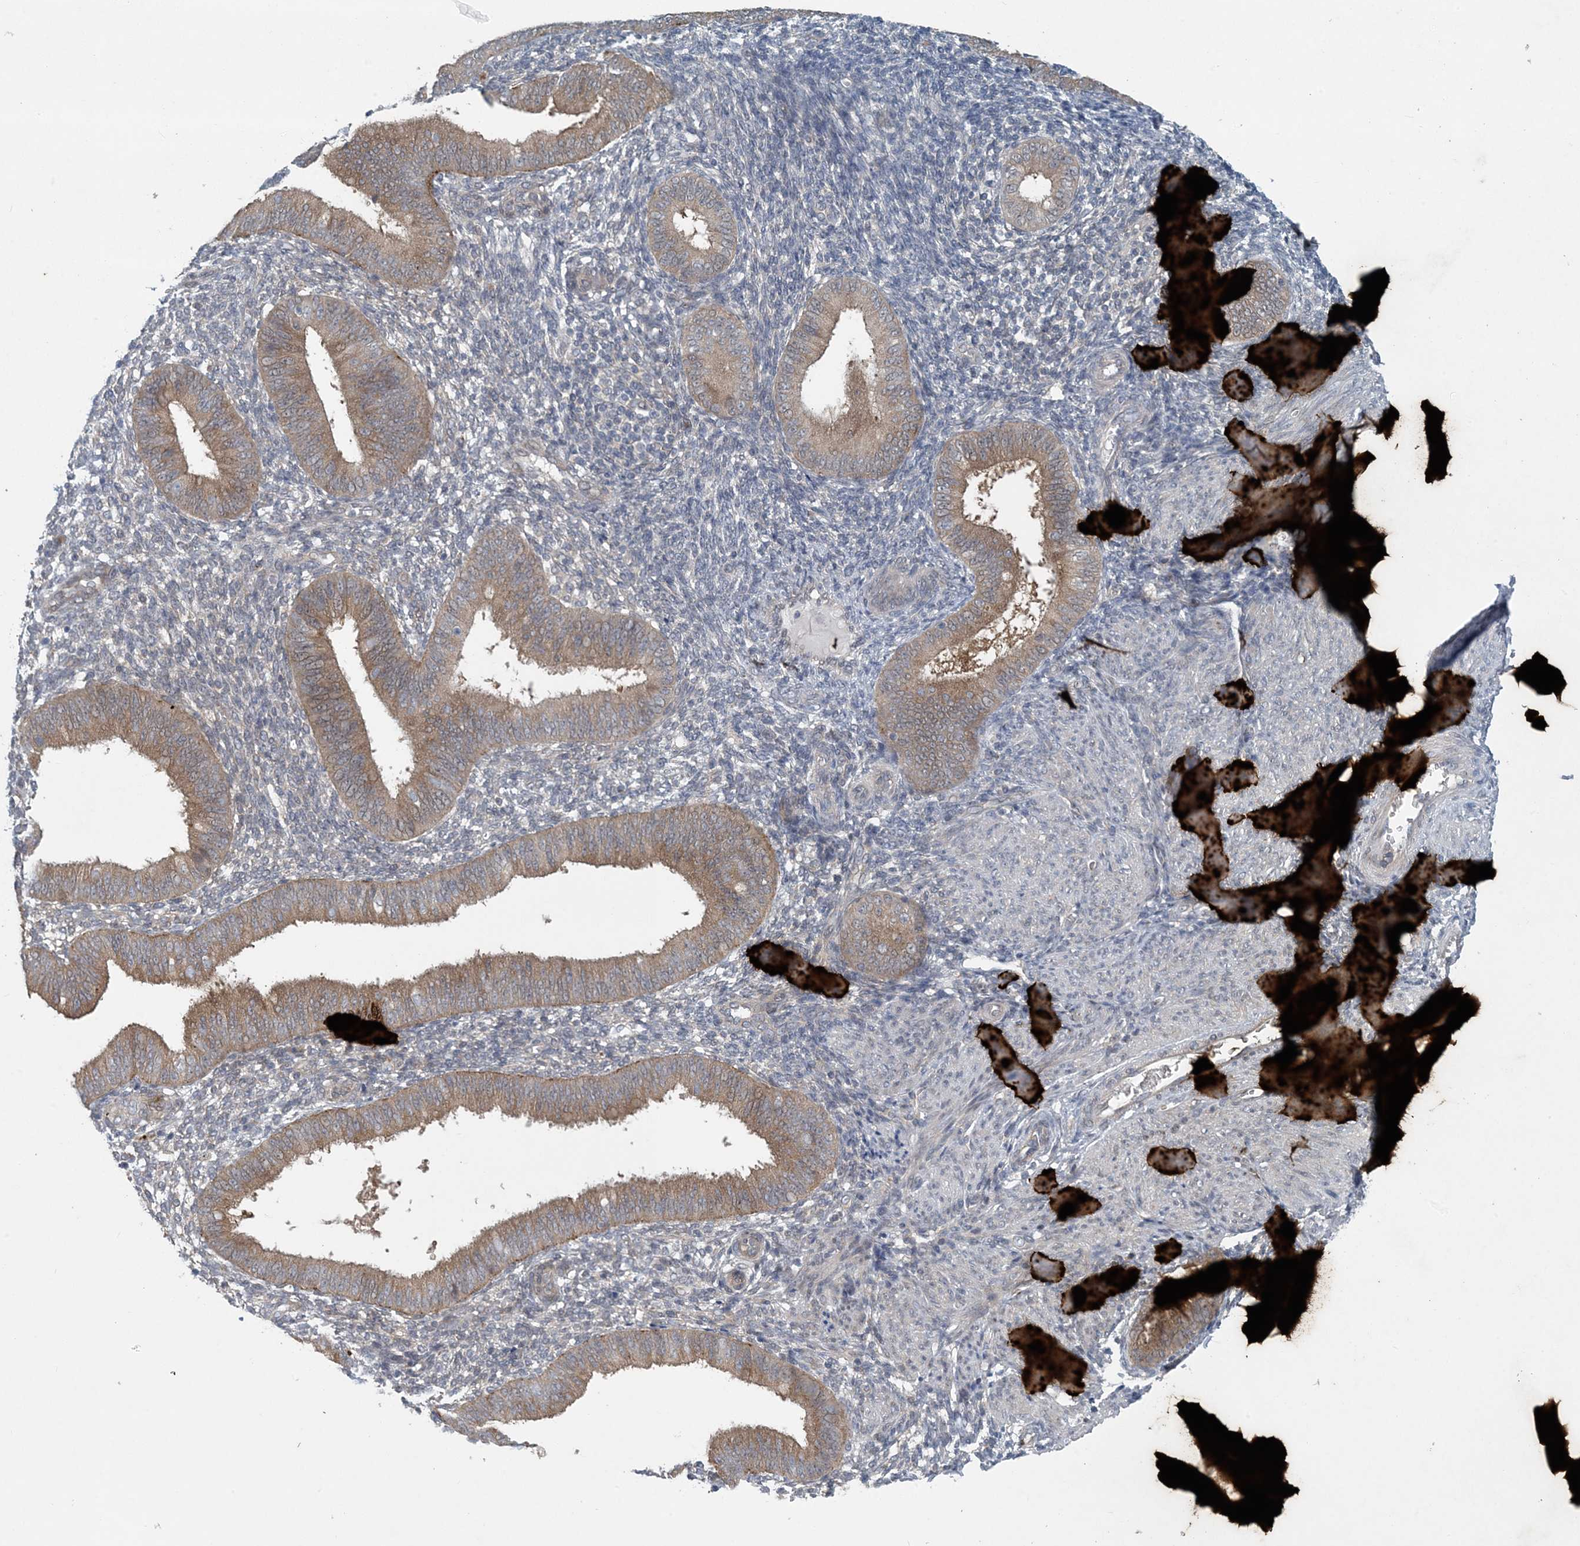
{"staining": {"intensity": "negative", "quantity": "none", "location": "none"}, "tissue": "endometrium", "cell_type": "Cells in endometrial stroma", "image_type": "normal", "snomed": [{"axis": "morphology", "description": "Normal tissue, NOS"}, {"axis": "topography", "description": "Uterus"}, {"axis": "topography", "description": "Endometrium"}], "caption": "High magnification brightfield microscopy of normal endometrium stained with DAB (3,3'-diaminobenzidine) (brown) and counterstained with hematoxylin (blue): cells in endometrial stroma show no significant staining.", "gene": "HIKESHI", "patient": {"sex": "female", "age": 48}}